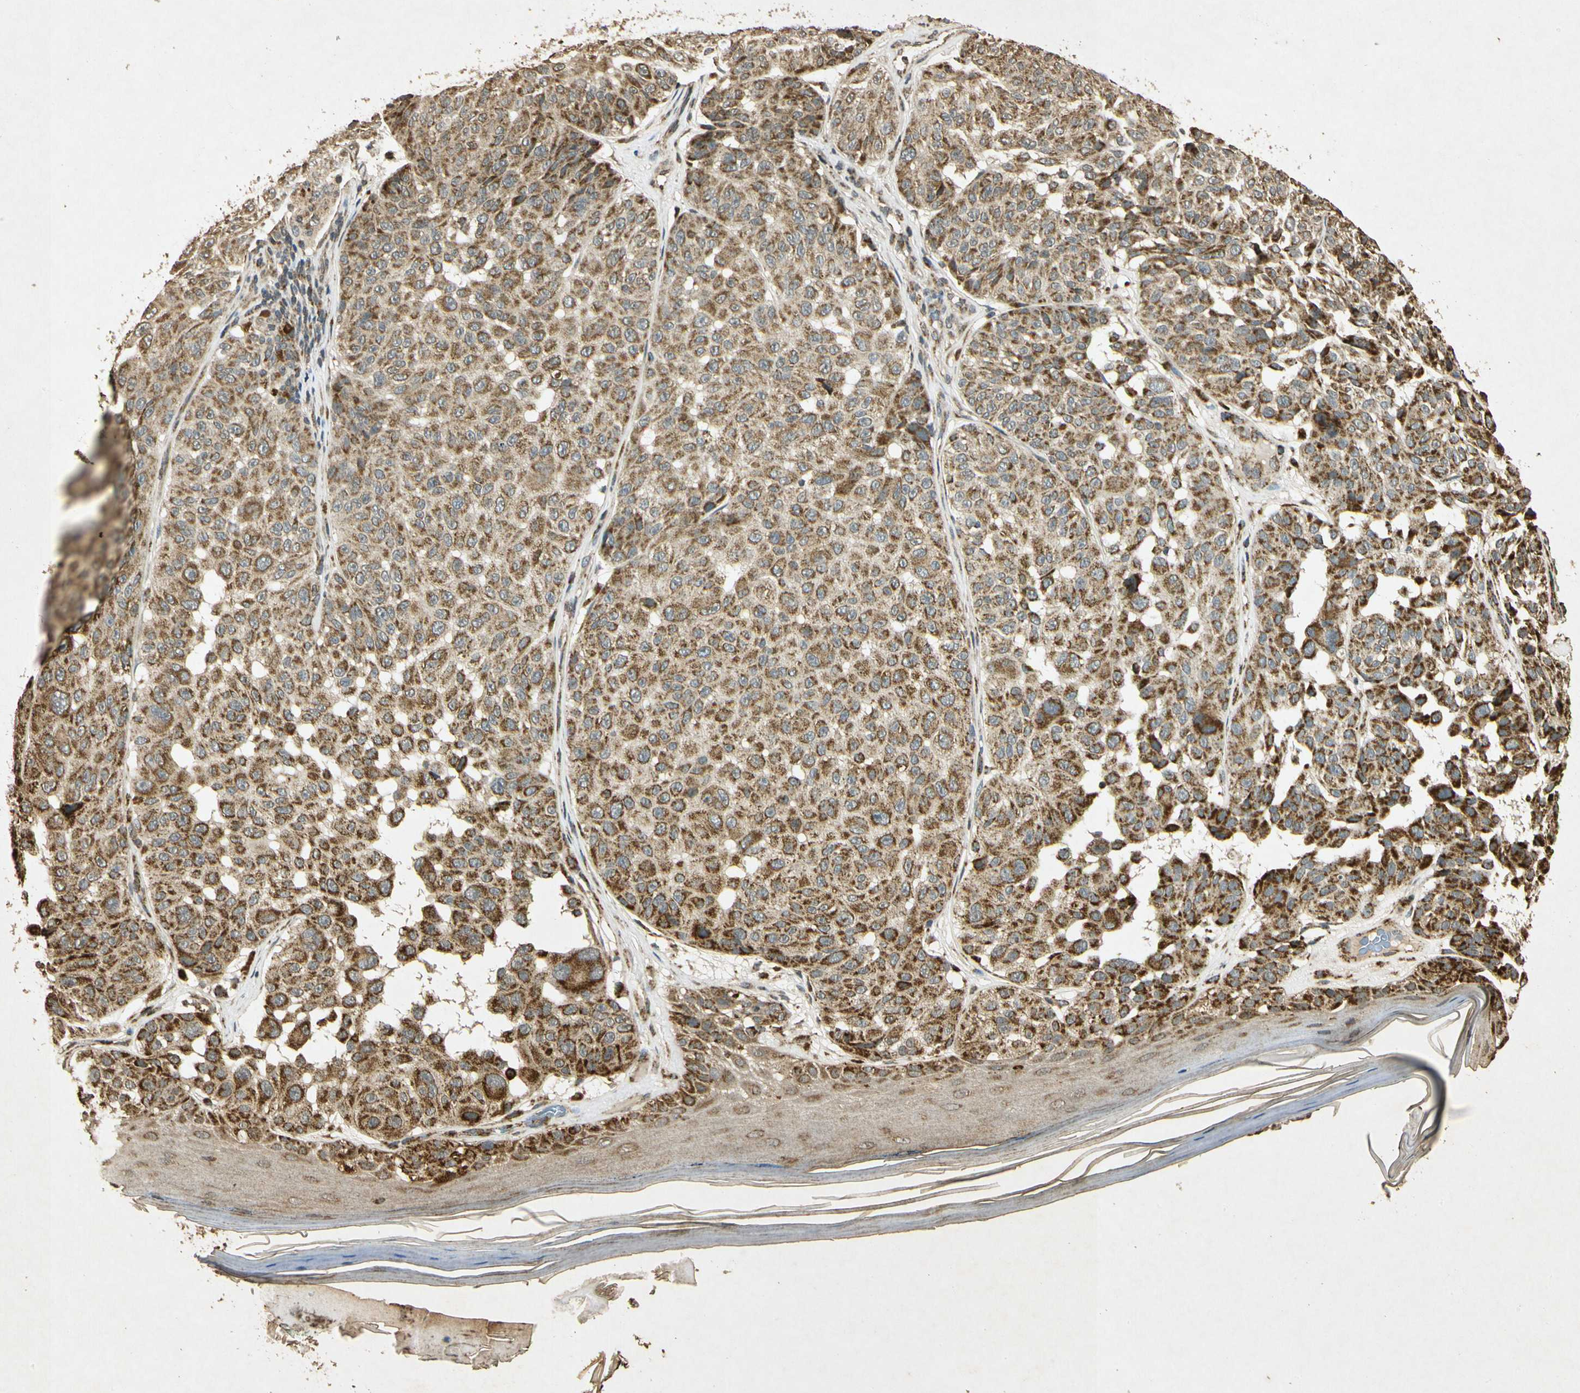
{"staining": {"intensity": "moderate", "quantity": ">75%", "location": "cytoplasmic/membranous"}, "tissue": "melanoma", "cell_type": "Tumor cells", "image_type": "cancer", "snomed": [{"axis": "morphology", "description": "Malignant melanoma, NOS"}, {"axis": "topography", "description": "Skin"}], "caption": "Protein staining by immunohistochemistry demonstrates moderate cytoplasmic/membranous expression in approximately >75% of tumor cells in malignant melanoma. (IHC, brightfield microscopy, high magnification).", "gene": "PRDX3", "patient": {"sex": "female", "age": 46}}